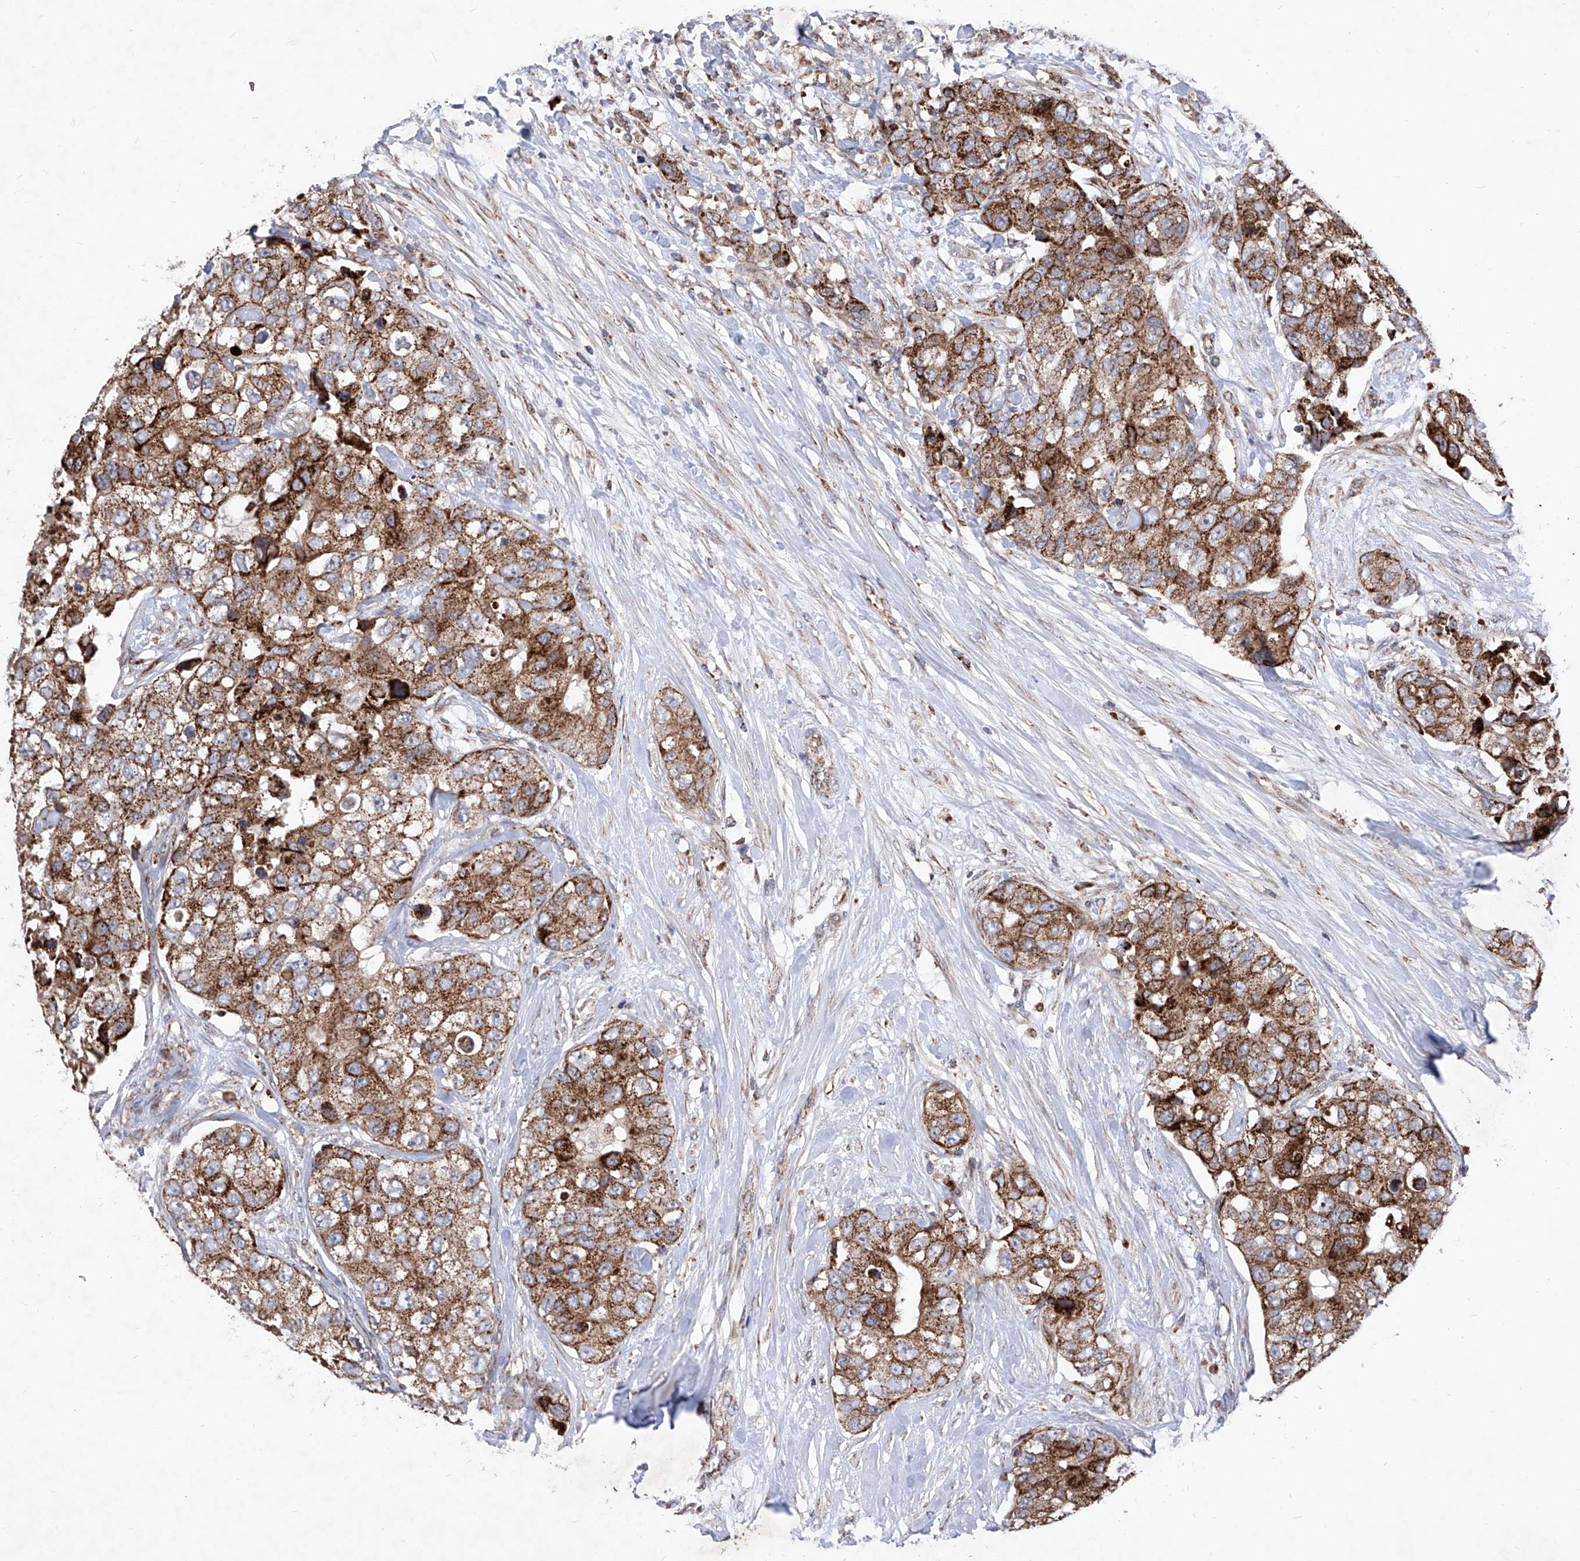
{"staining": {"intensity": "strong", "quantity": ">75%", "location": "cytoplasmic/membranous"}, "tissue": "breast cancer", "cell_type": "Tumor cells", "image_type": "cancer", "snomed": [{"axis": "morphology", "description": "Duct carcinoma"}, {"axis": "topography", "description": "Breast"}], "caption": "Immunohistochemical staining of human breast infiltrating ductal carcinoma demonstrates high levels of strong cytoplasmic/membranous staining in about >75% of tumor cells.", "gene": "SEMA6A", "patient": {"sex": "female", "age": 62}}